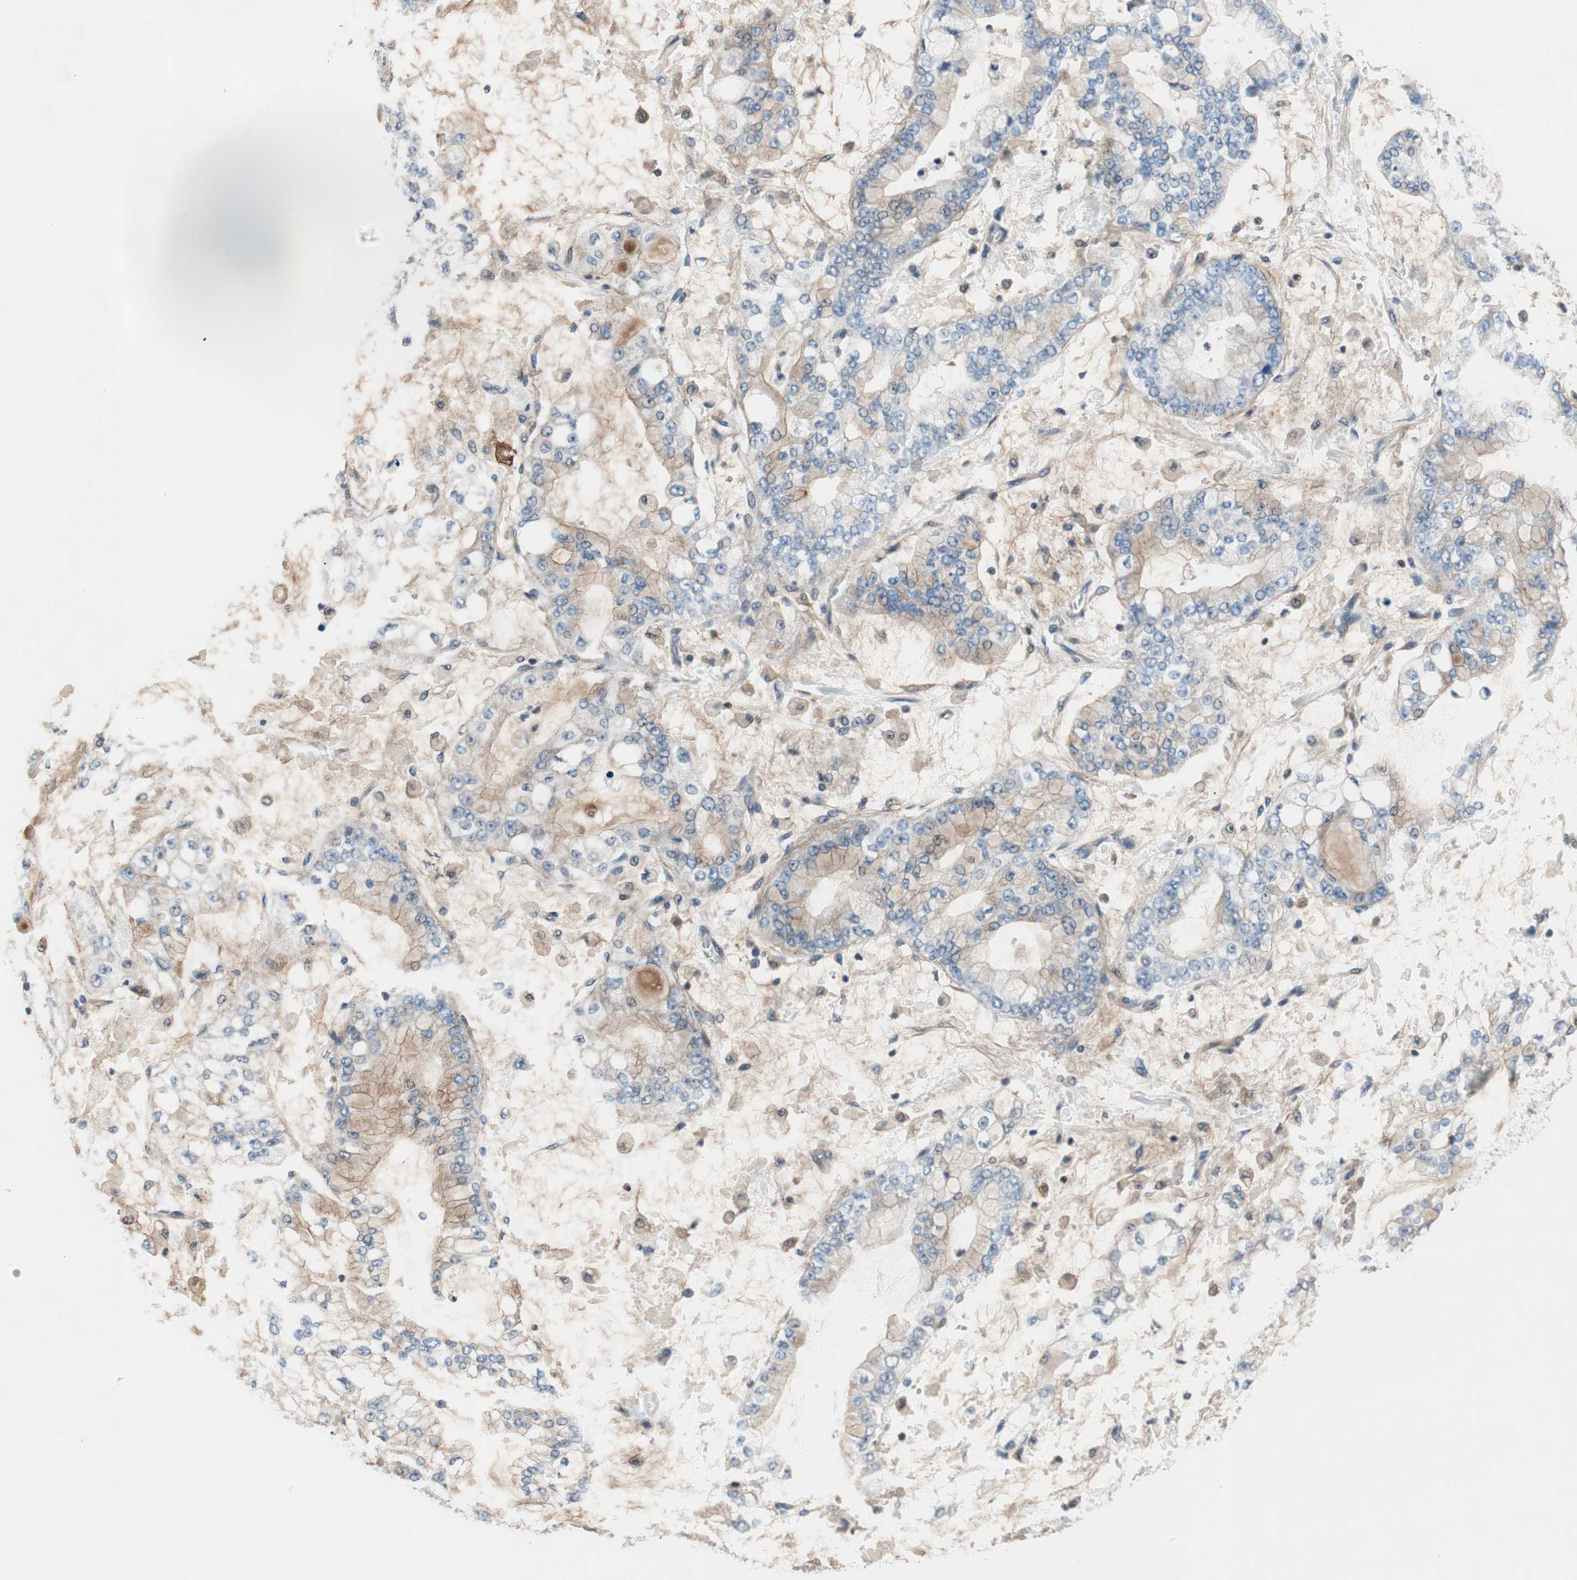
{"staining": {"intensity": "weak", "quantity": ">75%", "location": "cytoplasmic/membranous"}, "tissue": "stomach cancer", "cell_type": "Tumor cells", "image_type": "cancer", "snomed": [{"axis": "morphology", "description": "Normal tissue, NOS"}, {"axis": "morphology", "description": "Adenocarcinoma, NOS"}, {"axis": "topography", "description": "Stomach, upper"}, {"axis": "topography", "description": "Stomach"}], "caption": "Stomach adenocarcinoma was stained to show a protein in brown. There is low levels of weak cytoplasmic/membranous expression in approximately >75% of tumor cells.", "gene": "CALML3", "patient": {"sex": "male", "age": 76}}